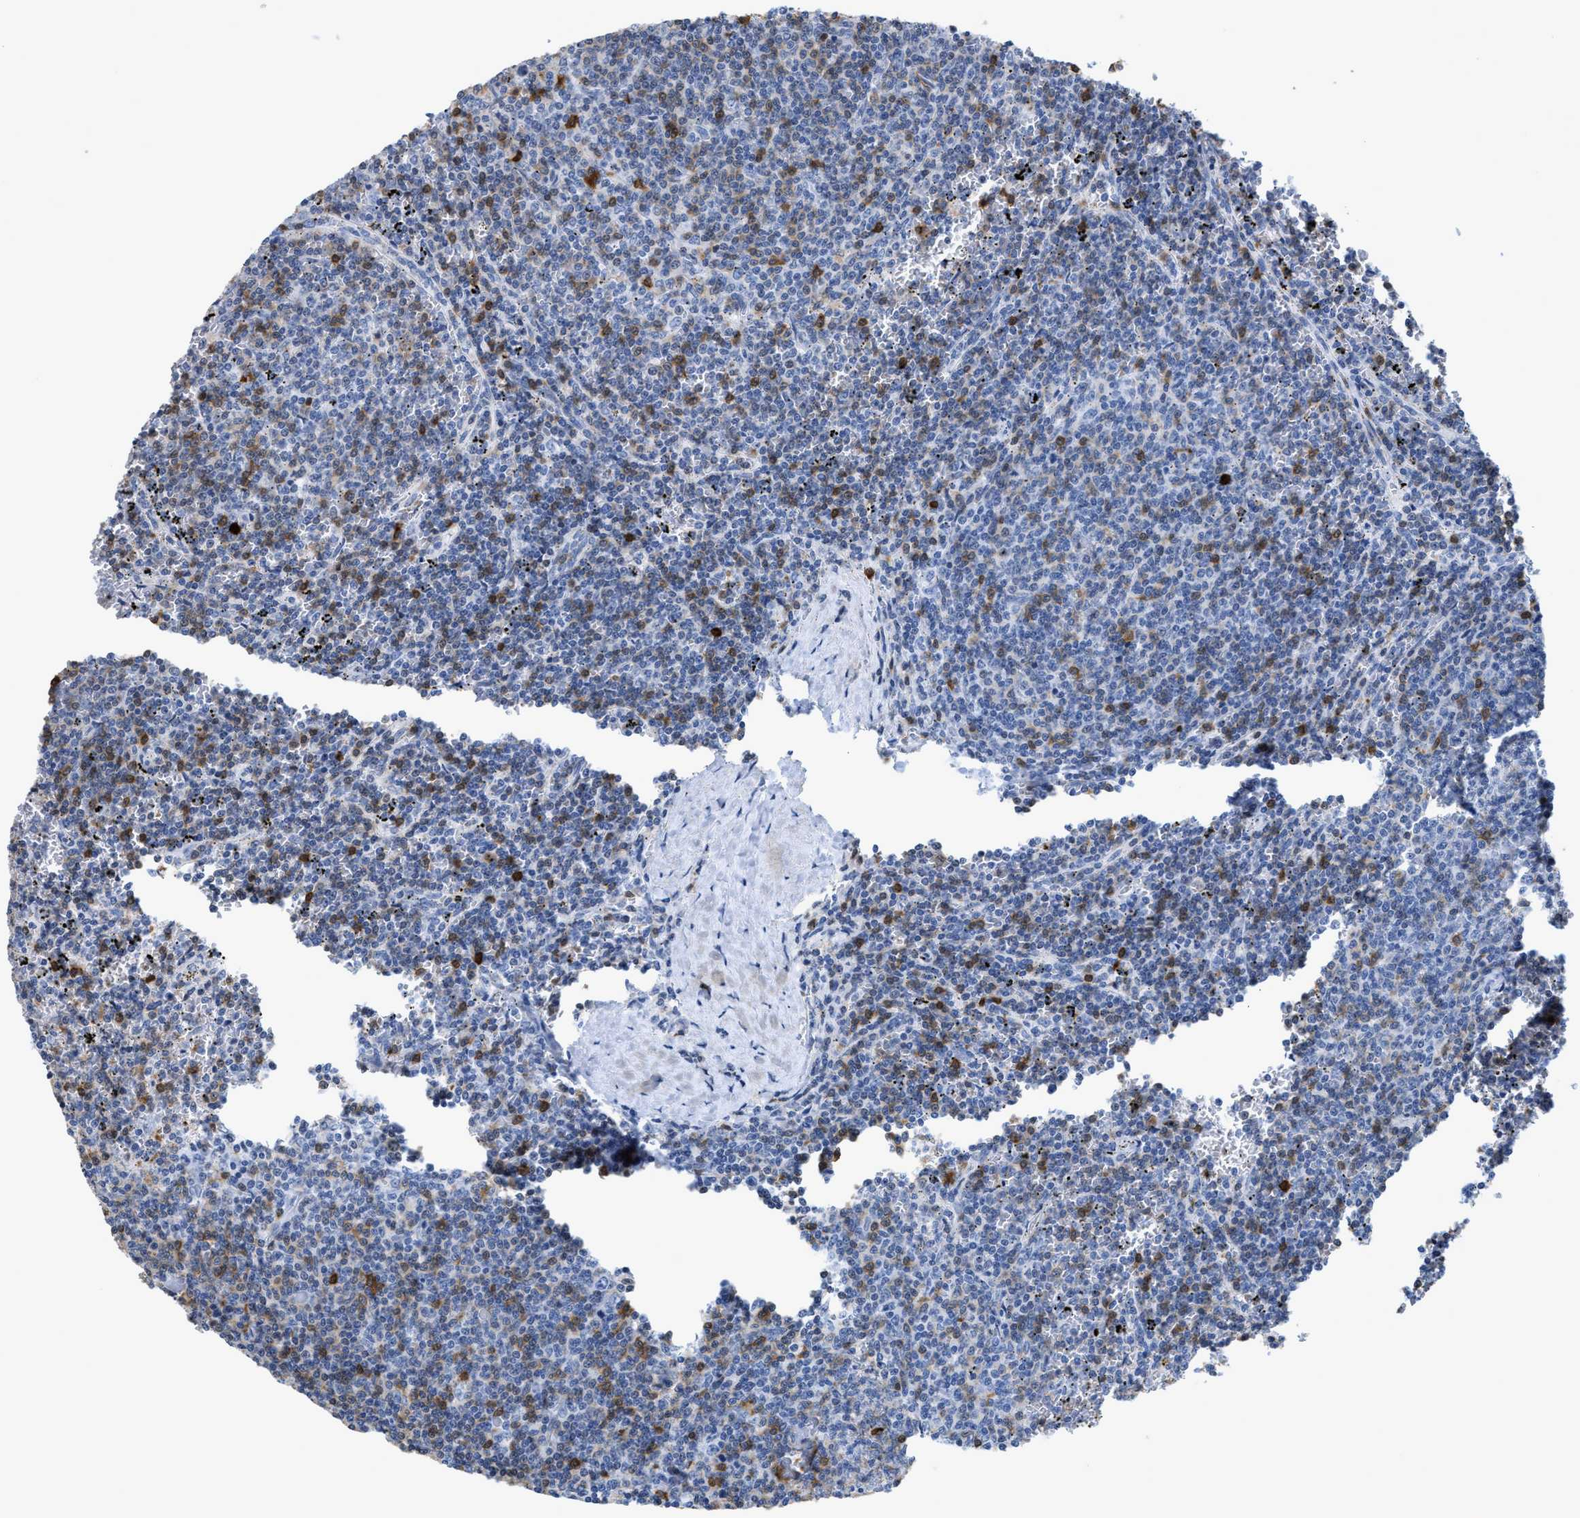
{"staining": {"intensity": "moderate", "quantity": "<25%", "location": "cytoplasmic/membranous"}, "tissue": "lymphoma", "cell_type": "Tumor cells", "image_type": "cancer", "snomed": [{"axis": "morphology", "description": "Malignant lymphoma, non-Hodgkin's type, Low grade"}, {"axis": "topography", "description": "Spleen"}], "caption": "Immunohistochemical staining of human low-grade malignant lymphoma, non-Hodgkin's type displays low levels of moderate cytoplasmic/membranous protein positivity in approximately <25% of tumor cells.", "gene": "CRYM", "patient": {"sex": "female", "age": 50}}